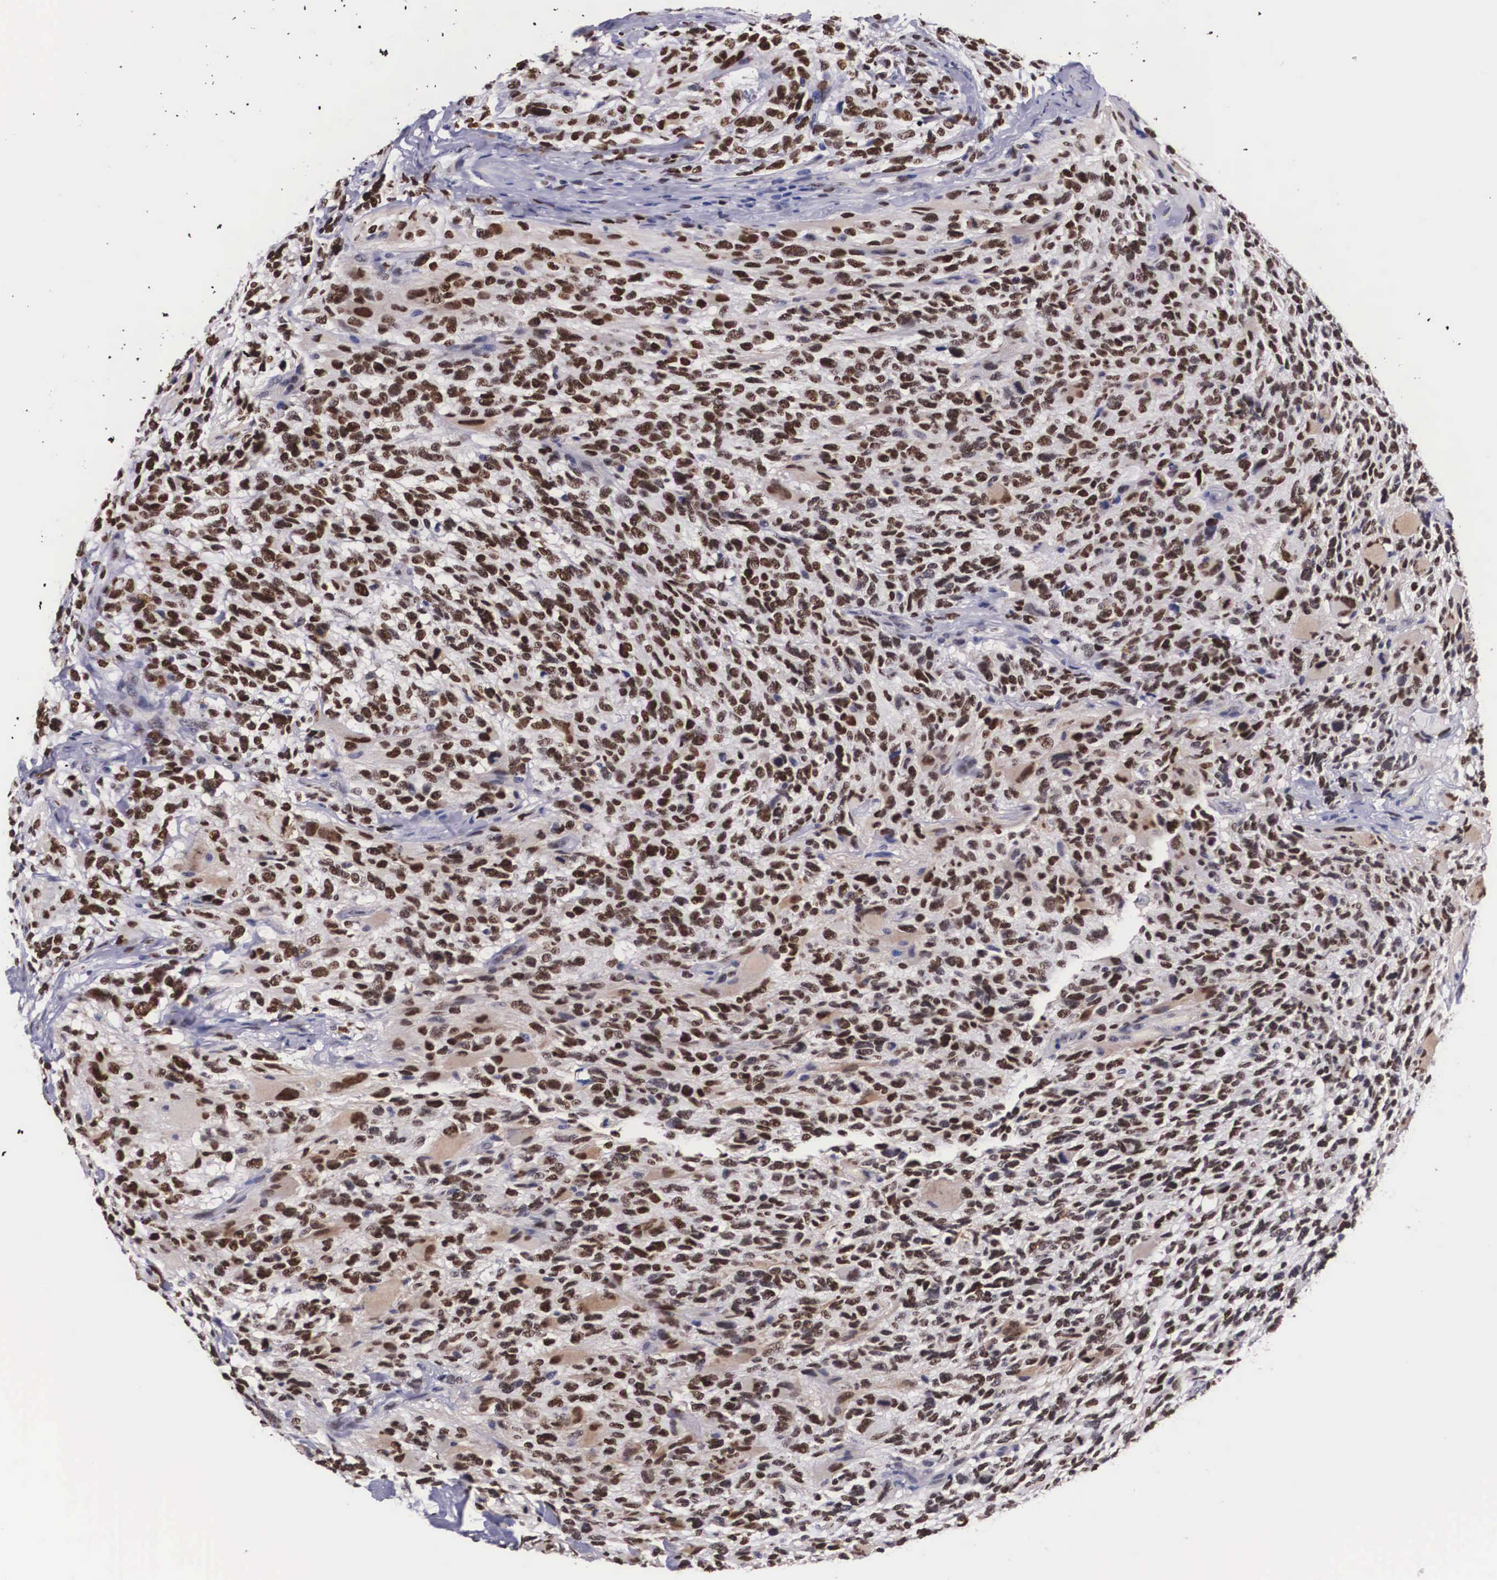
{"staining": {"intensity": "strong", "quantity": ">75%", "location": "nuclear"}, "tissue": "glioma", "cell_type": "Tumor cells", "image_type": "cancer", "snomed": [{"axis": "morphology", "description": "Glioma, malignant, High grade"}, {"axis": "topography", "description": "Brain"}], "caption": "Malignant glioma (high-grade) was stained to show a protein in brown. There is high levels of strong nuclear positivity in approximately >75% of tumor cells.", "gene": "KHDRBS3", "patient": {"sex": "male", "age": 69}}